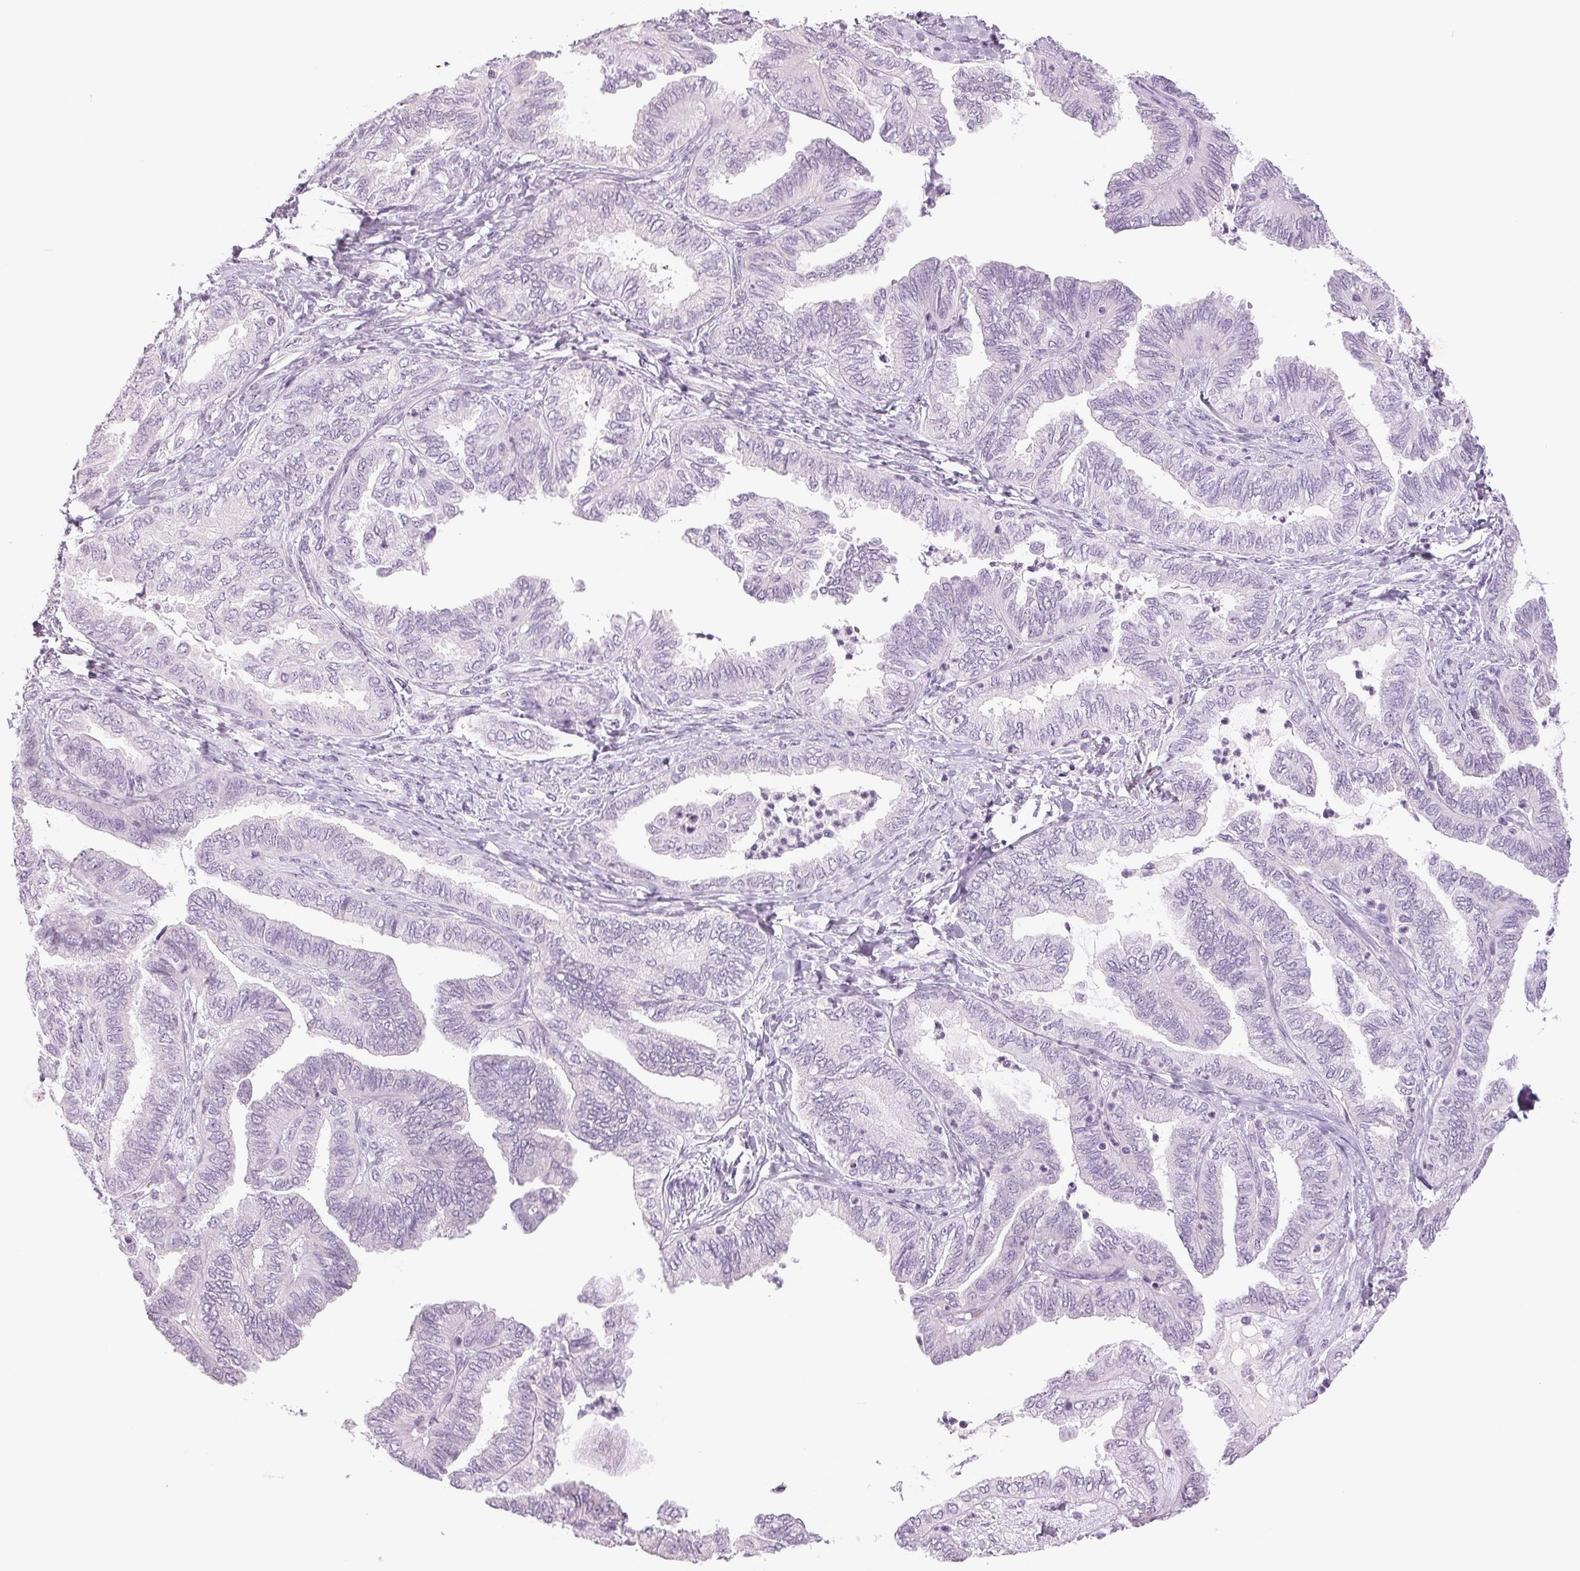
{"staining": {"intensity": "negative", "quantity": "none", "location": "none"}, "tissue": "ovarian cancer", "cell_type": "Tumor cells", "image_type": "cancer", "snomed": [{"axis": "morphology", "description": "Carcinoma, endometroid"}, {"axis": "topography", "description": "Ovary"}], "caption": "Human ovarian cancer stained for a protein using immunohistochemistry (IHC) demonstrates no positivity in tumor cells.", "gene": "DNAJC6", "patient": {"sex": "female", "age": 70}}